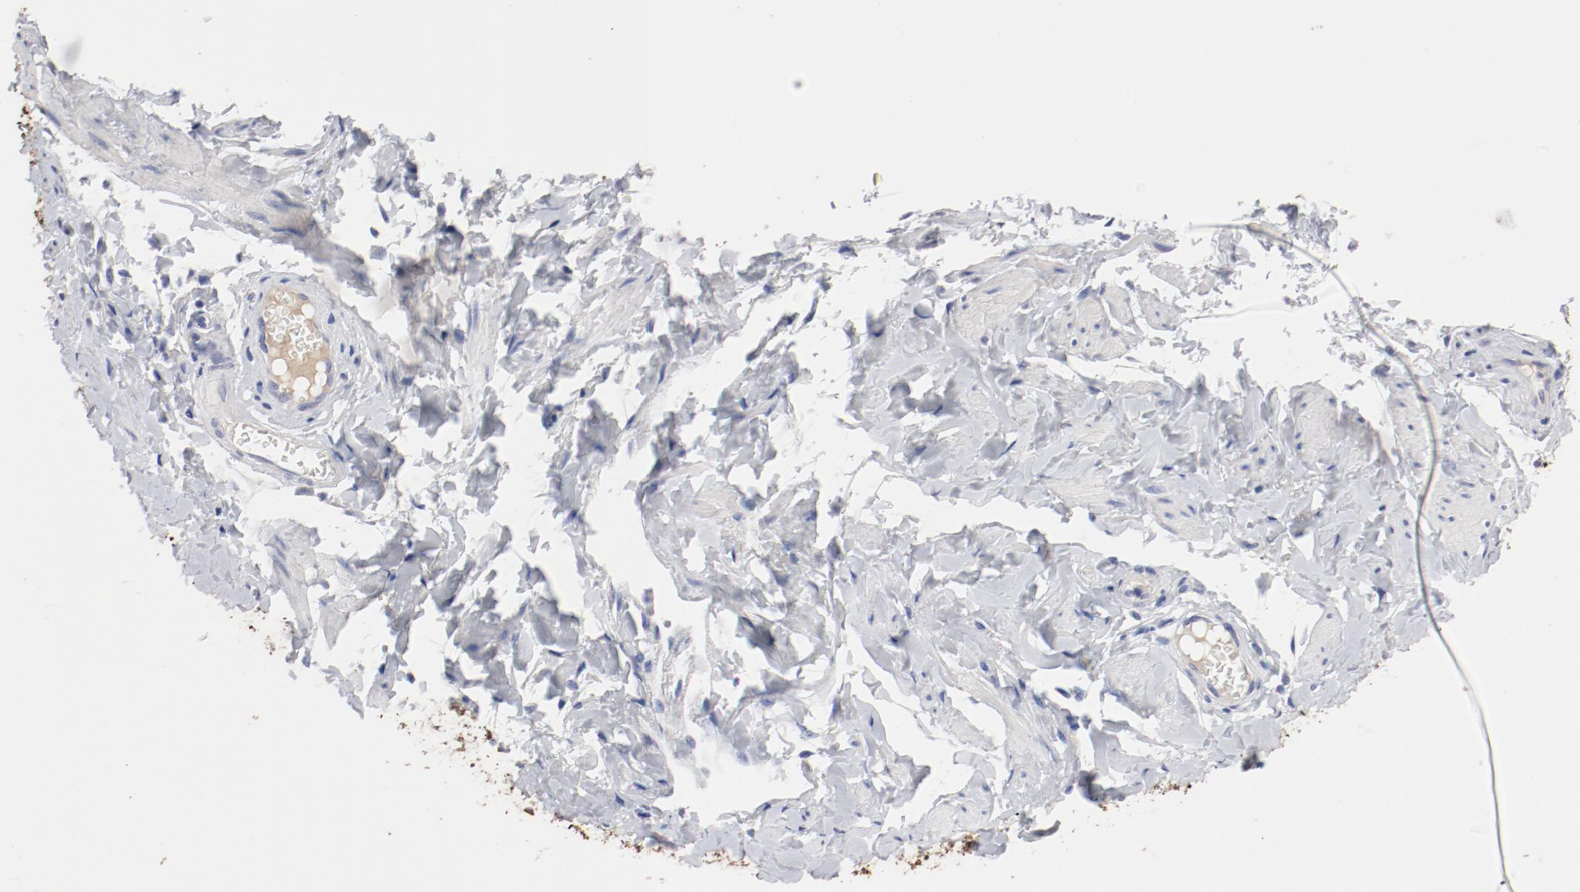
{"staining": {"intensity": "strong", "quantity": ">75%", "location": "cytoplasmic/membranous"}, "tissue": "vagina", "cell_type": "Squamous epithelial cells", "image_type": "normal", "snomed": [{"axis": "morphology", "description": "Normal tissue, NOS"}, {"axis": "topography", "description": "Vagina"}], "caption": "The micrograph demonstrates staining of unremarkable vagina, revealing strong cytoplasmic/membranous protein expression (brown color) within squamous epithelial cells.", "gene": "TSPAN6", "patient": {"sex": "female", "age": 55}}